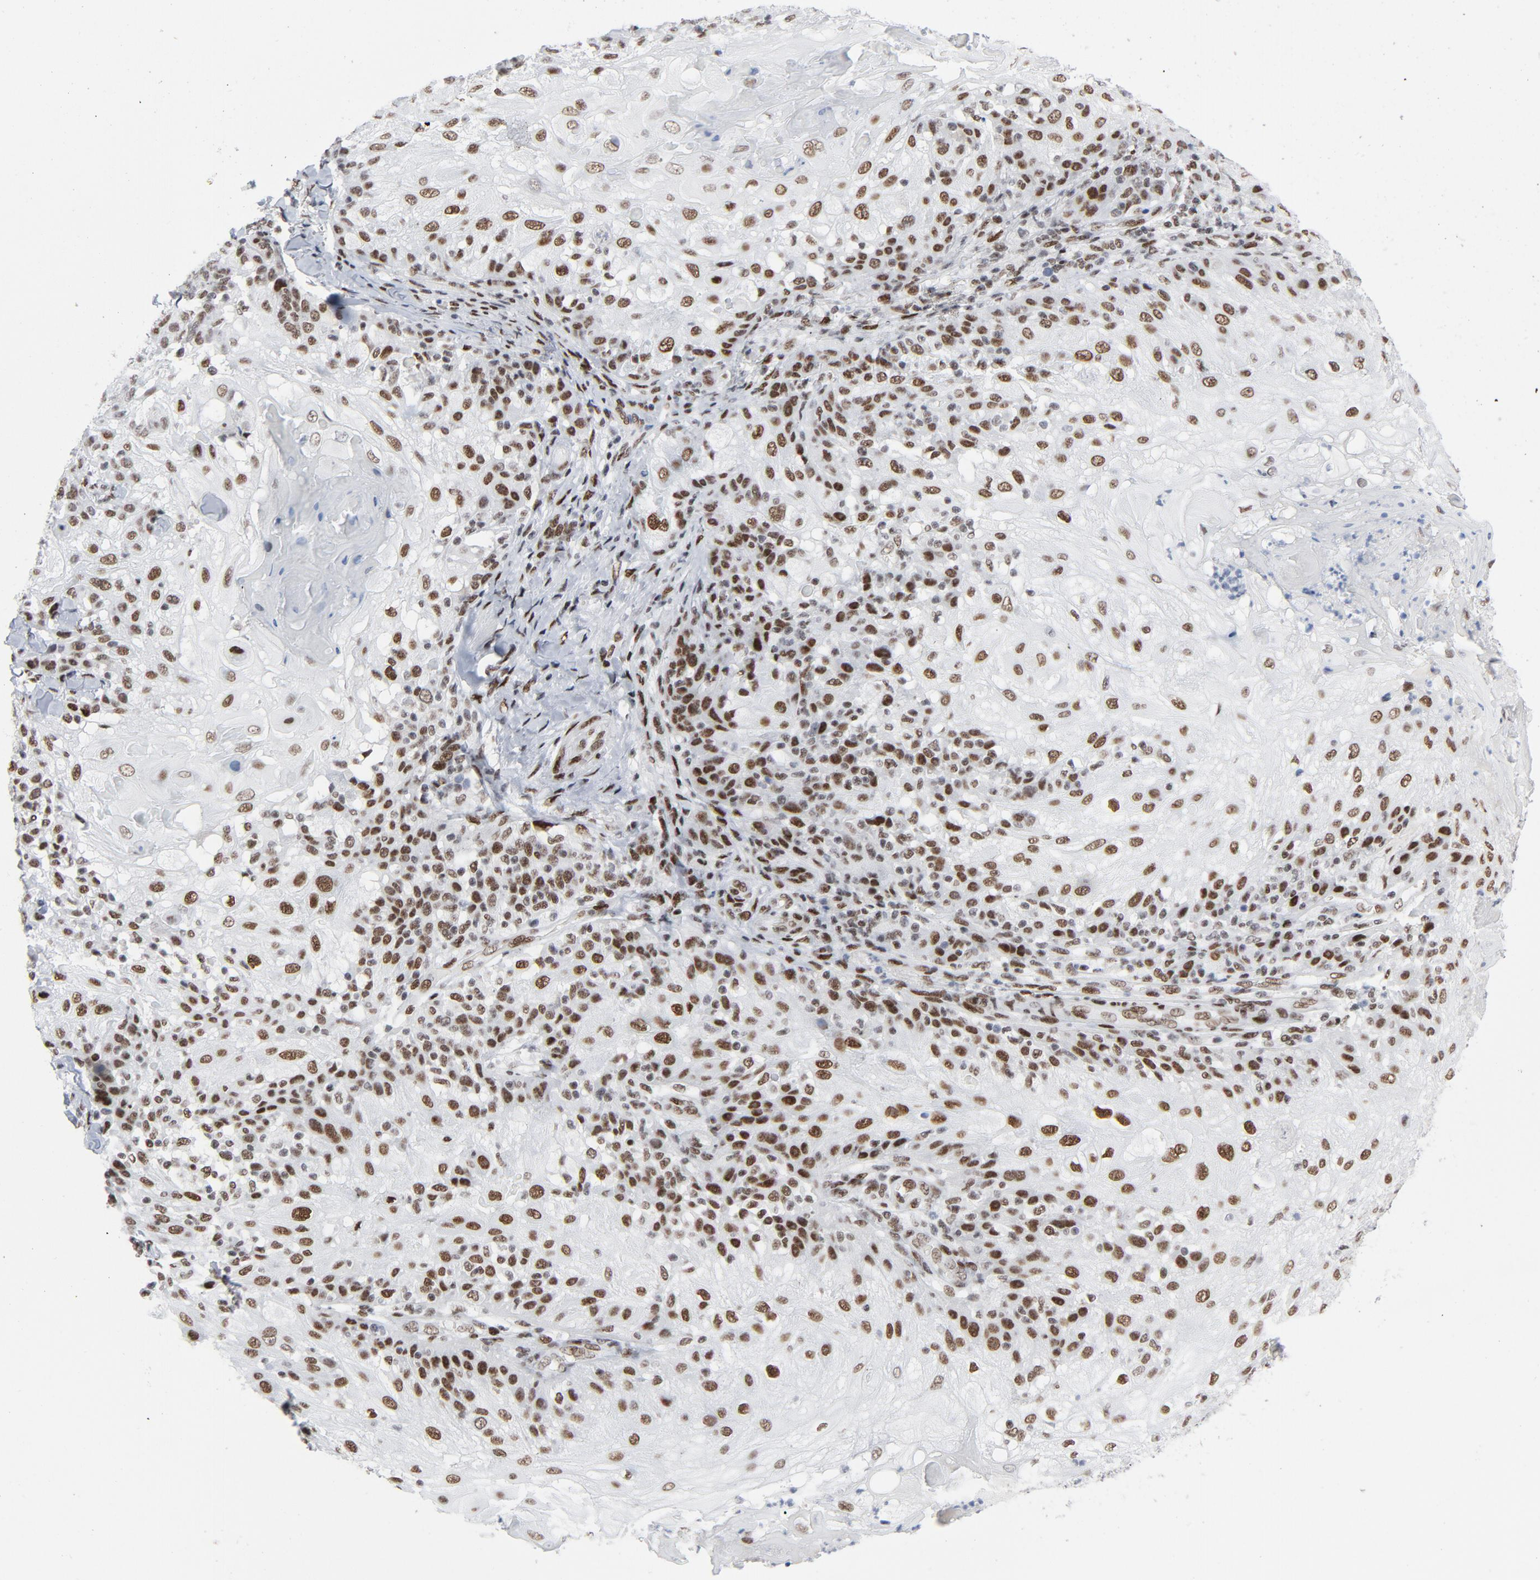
{"staining": {"intensity": "moderate", "quantity": ">75%", "location": "nuclear"}, "tissue": "skin cancer", "cell_type": "Tumor cells", "image_type": "cancer", "snomed": [{"axis": "morphology", "description": "Normal tissue, NOS"}, {"axis": "morphology", "description": "Squamous cell carcinoma, NOS"}, {"axis": "topography", "description": "Skin"}], "caption": "Protein staining of skin cancer tissue reveals moderate nuclear expression in about >75% of tumor cells.", "gene": "HSF1", "patient": {"sex": "female", "age": 83}}